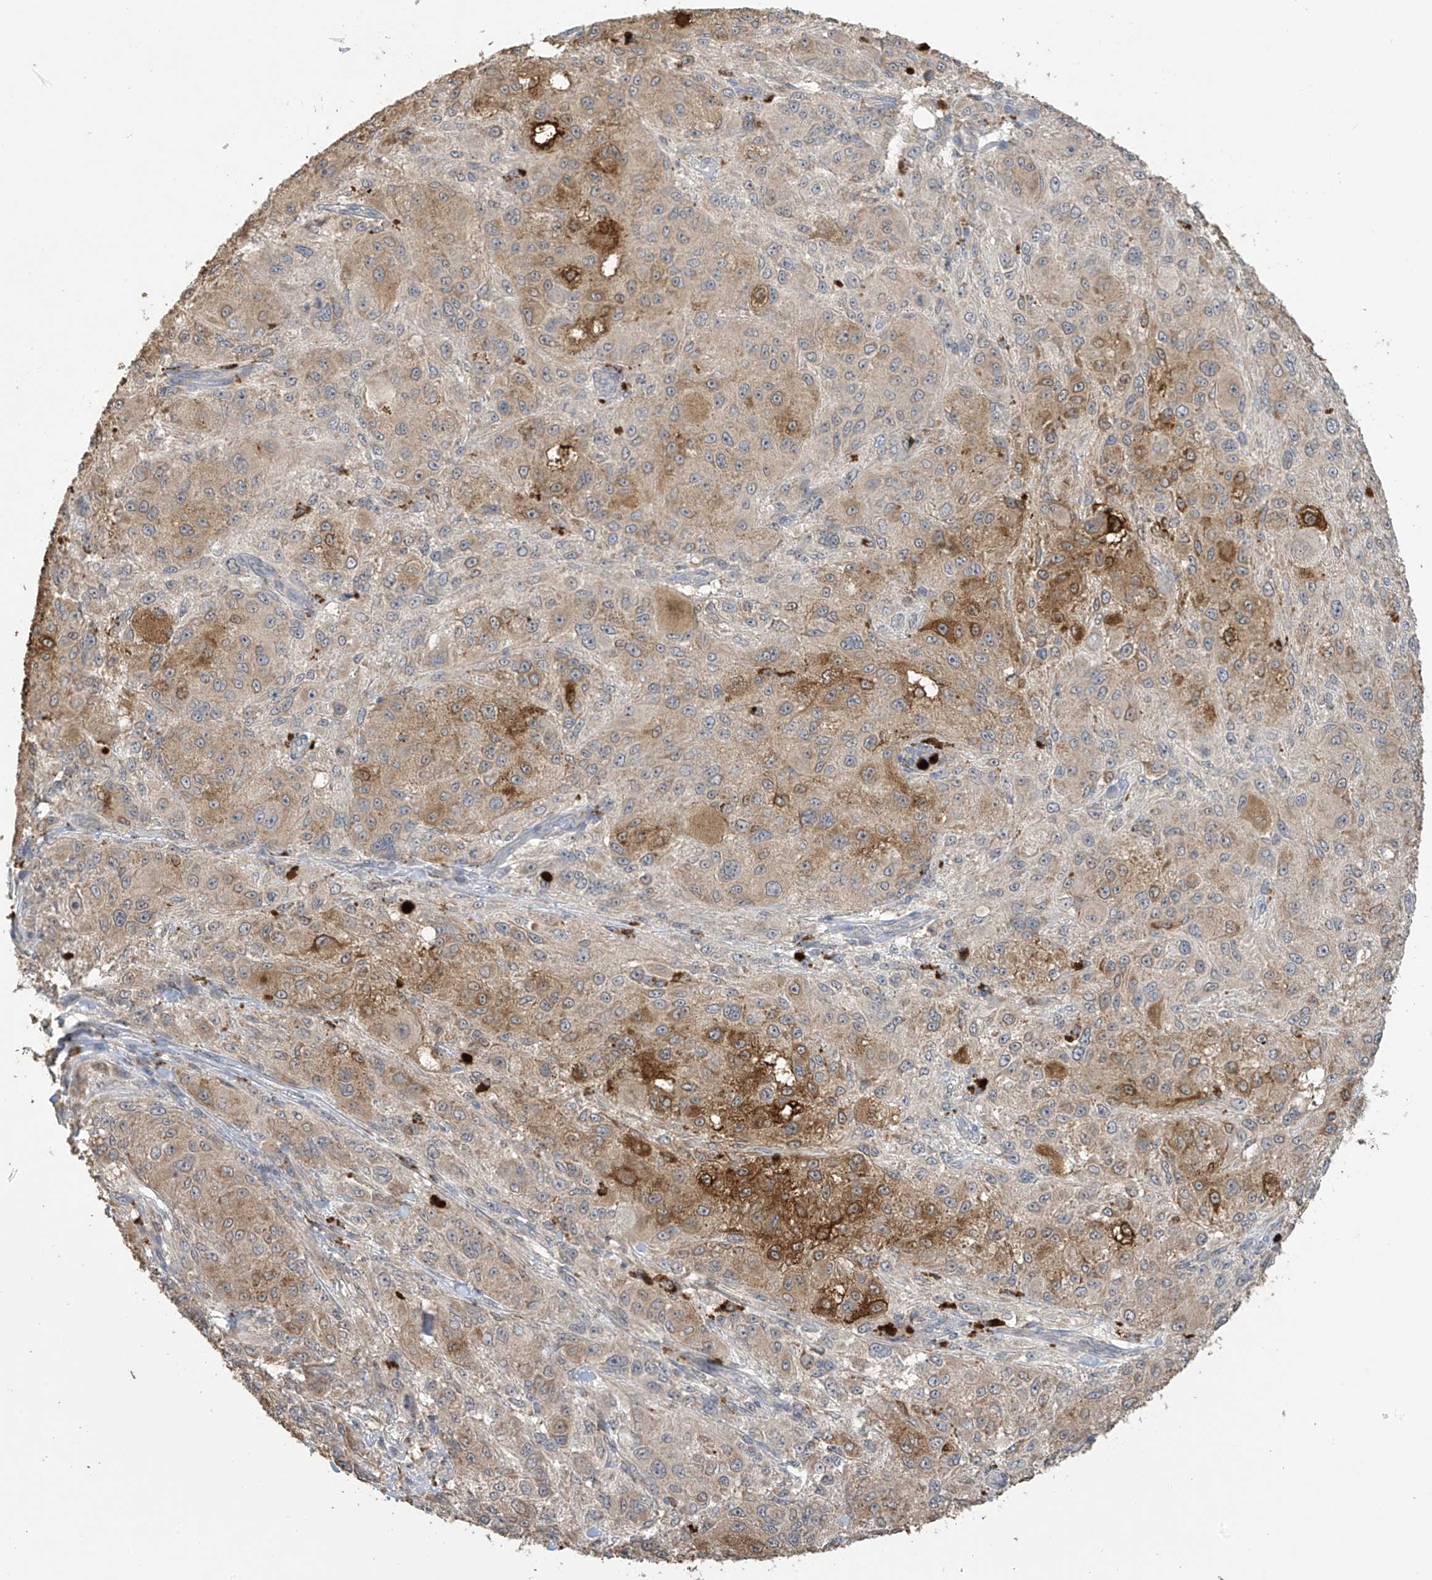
{"staining": {"intensity": "moderate", "quantity": "25%-75%", "location": "cytoplasmic/membranous"}, "tissue": "melanoma", "cell_type": "Tumor cells", "image_type": "cancer", "snomed": [{"axis": "morphology", "description": "Necrosis, NOS"}, {"axis": "morphology", "description": "Malignant melanoma, NOS"}, {"axis": "topography", "description": "Skin"}], "caption": "Protein expression by immunohistochemistry shows moderate cytoplasmic/membranous staining in about 25%-75% of tumor cells in malignant melanoma.", "gene": "SLFN14", "patient": {"sex": "female", "age": 87}}